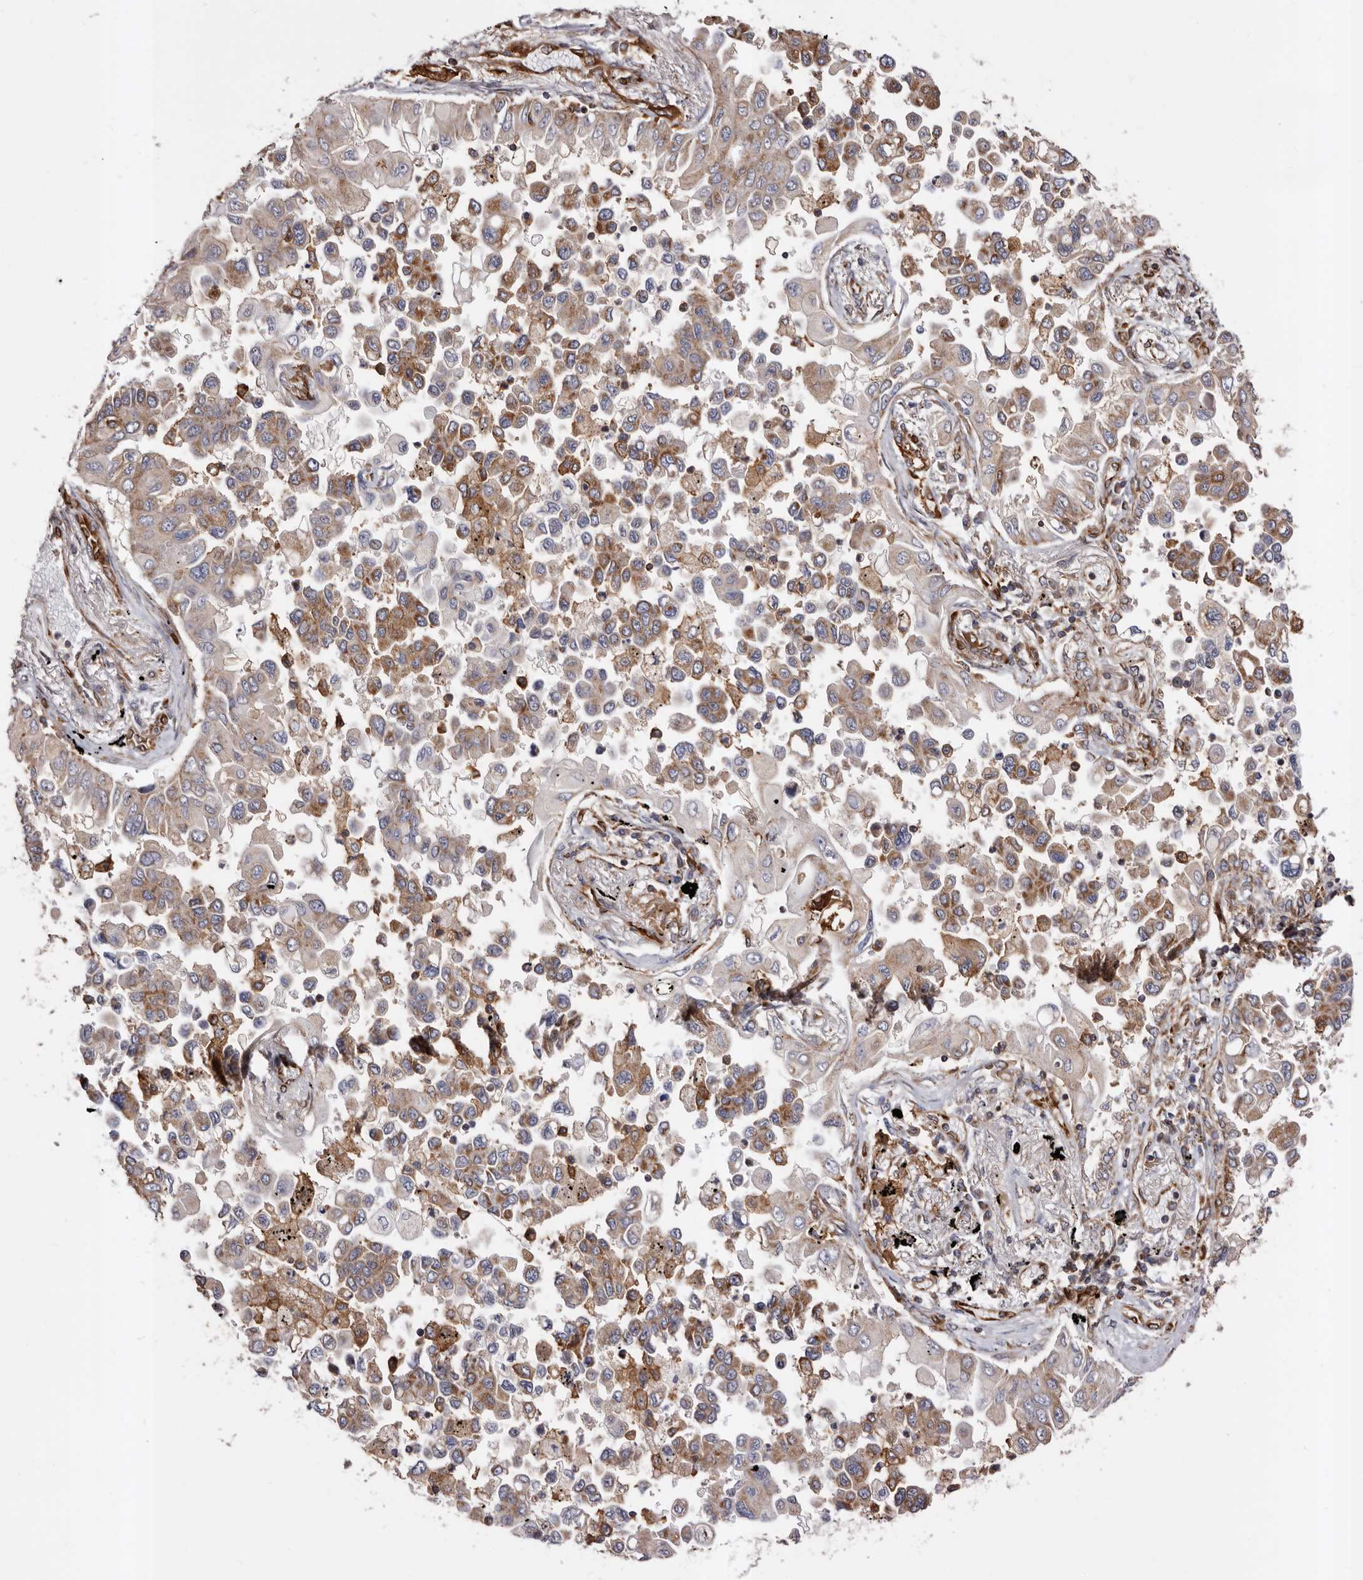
{"staining": {"intensity": "weak", "quantity": ">75%", "location": "cytoplasmic/membranous"}, "tissue": "lung cancer", "cell_type": "Tumor cells", "image_type": "cancer", "snomed": [{"axis": "morphology", "description": "Adenocarcinoma, NOS"}, {"axis": "topography", "description": "Lung"}], "caption": "Lung cancer (adenocarcinoma) stained for a protein (brown) shows weak cytoplasmic/membranous positive positivity in about >75% of tumor cells.", "gene": "COQ8B", "patient": {"sex": "female", "age": 67}}